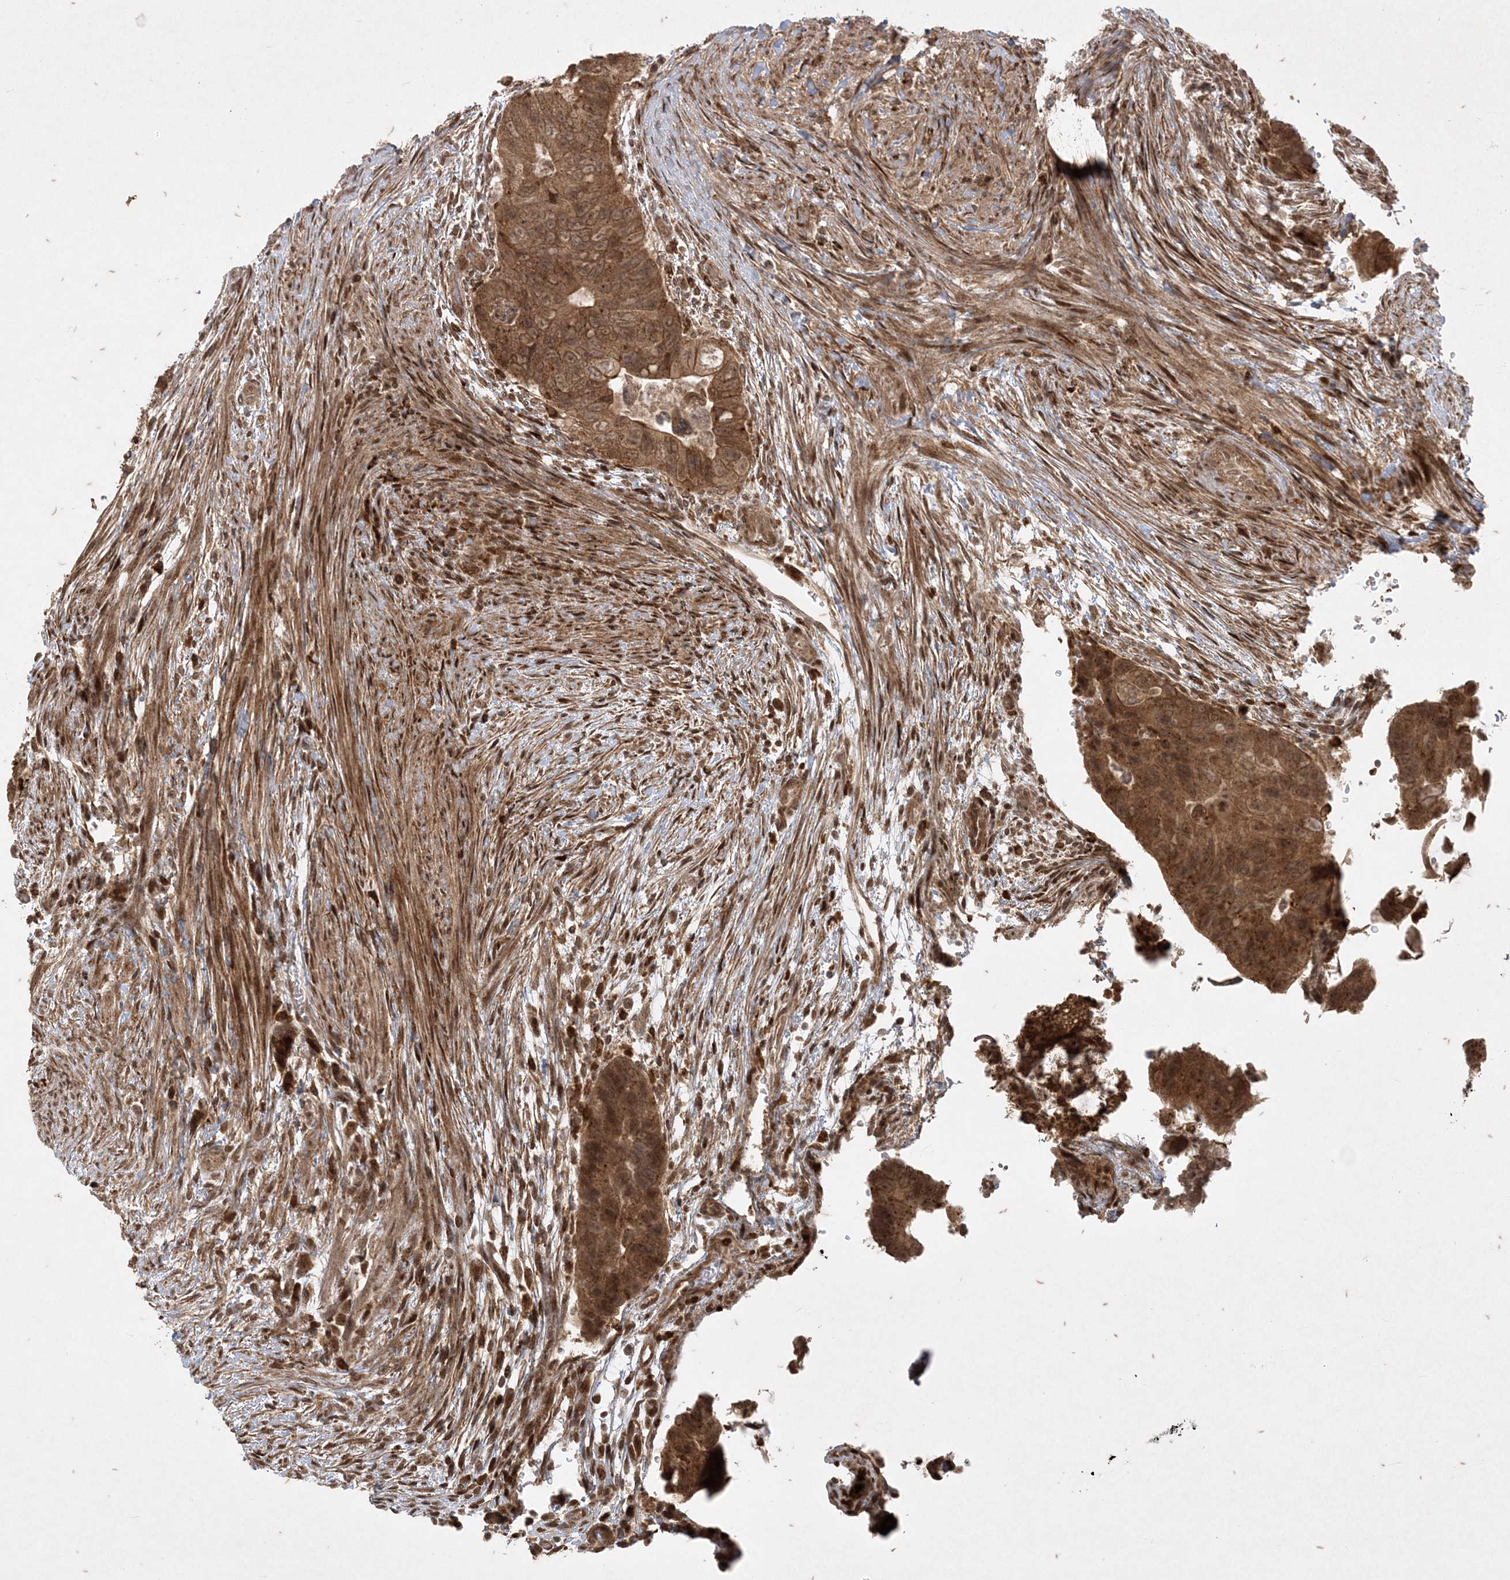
{"staining": {"intensity": "moderate", "quantity": ">75%", "location": "cytoplasmic/membranous"}, "tissue": "colorectal cancer", "cell_type": "Tumor cells", "image_type": "cancer", "snomed": [{"axis": "morphology", "description": "Adenocarcinoma, NOS"}, {"axis": "topography", "description": "Rectum"}], "caption": "Colorectal cancer stained for a protein displays moderate cytoplasmic/membranous positivity in tumor cells.", "gene": "RRAS", "patient": {"sex": "male", "age": 63}}